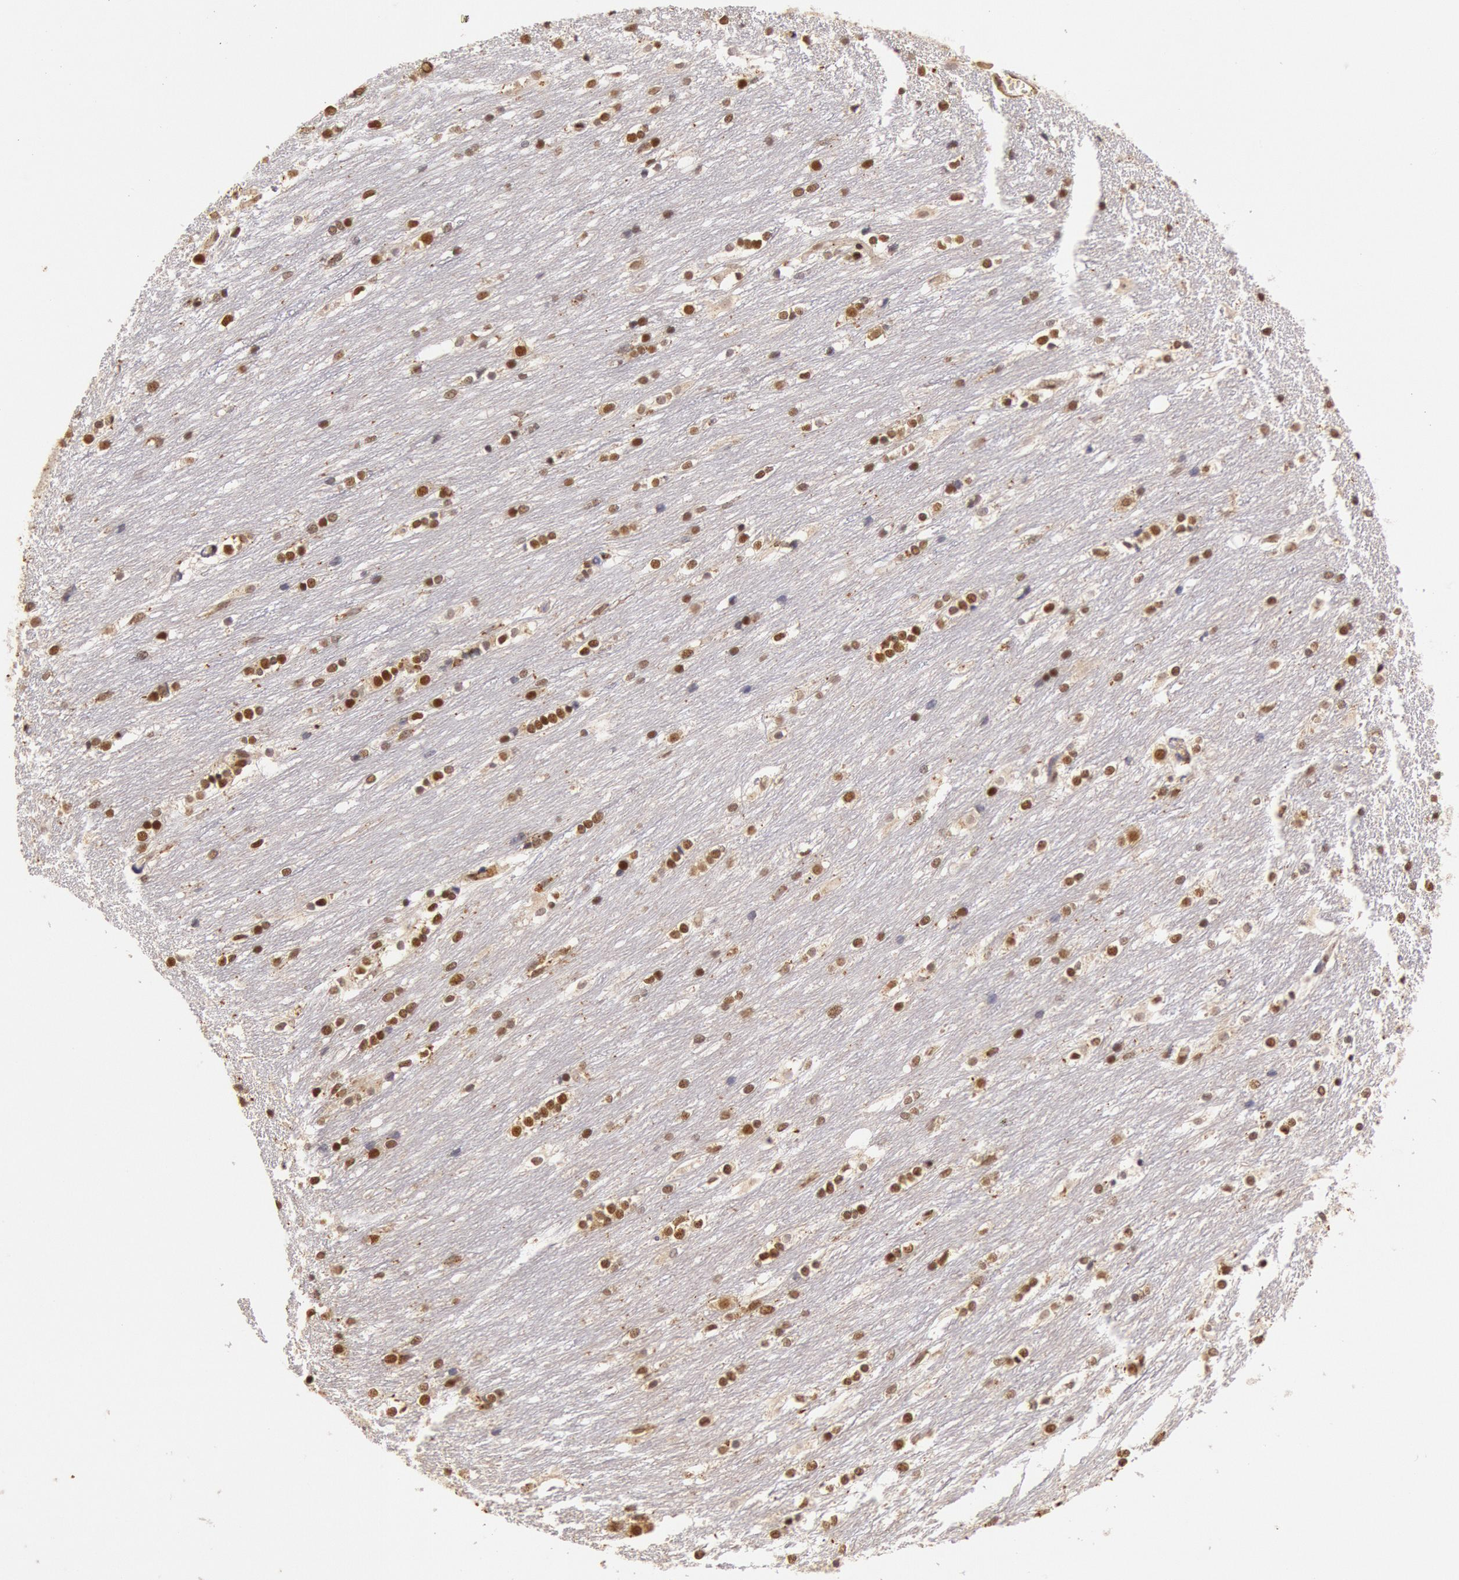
{"staining": {"intensity": "moderate", "quantity": "25%-75%", "location": "nuclear"}, "tissue": "caudate", "cell_type": "Glial cells", "image_type": "normal", "snomed": [{"axis": "morphology", "description": "Normal tissue, NOS"}, {"axis": "topography", "description": "Lateral ventricle wall"}], "caption": "Benign caudate shows moderate nuclear positivity in approximately 25%-75% of glial cells.", "gene": "LIG4", "patient": {"sex": "female", "age": 19}}